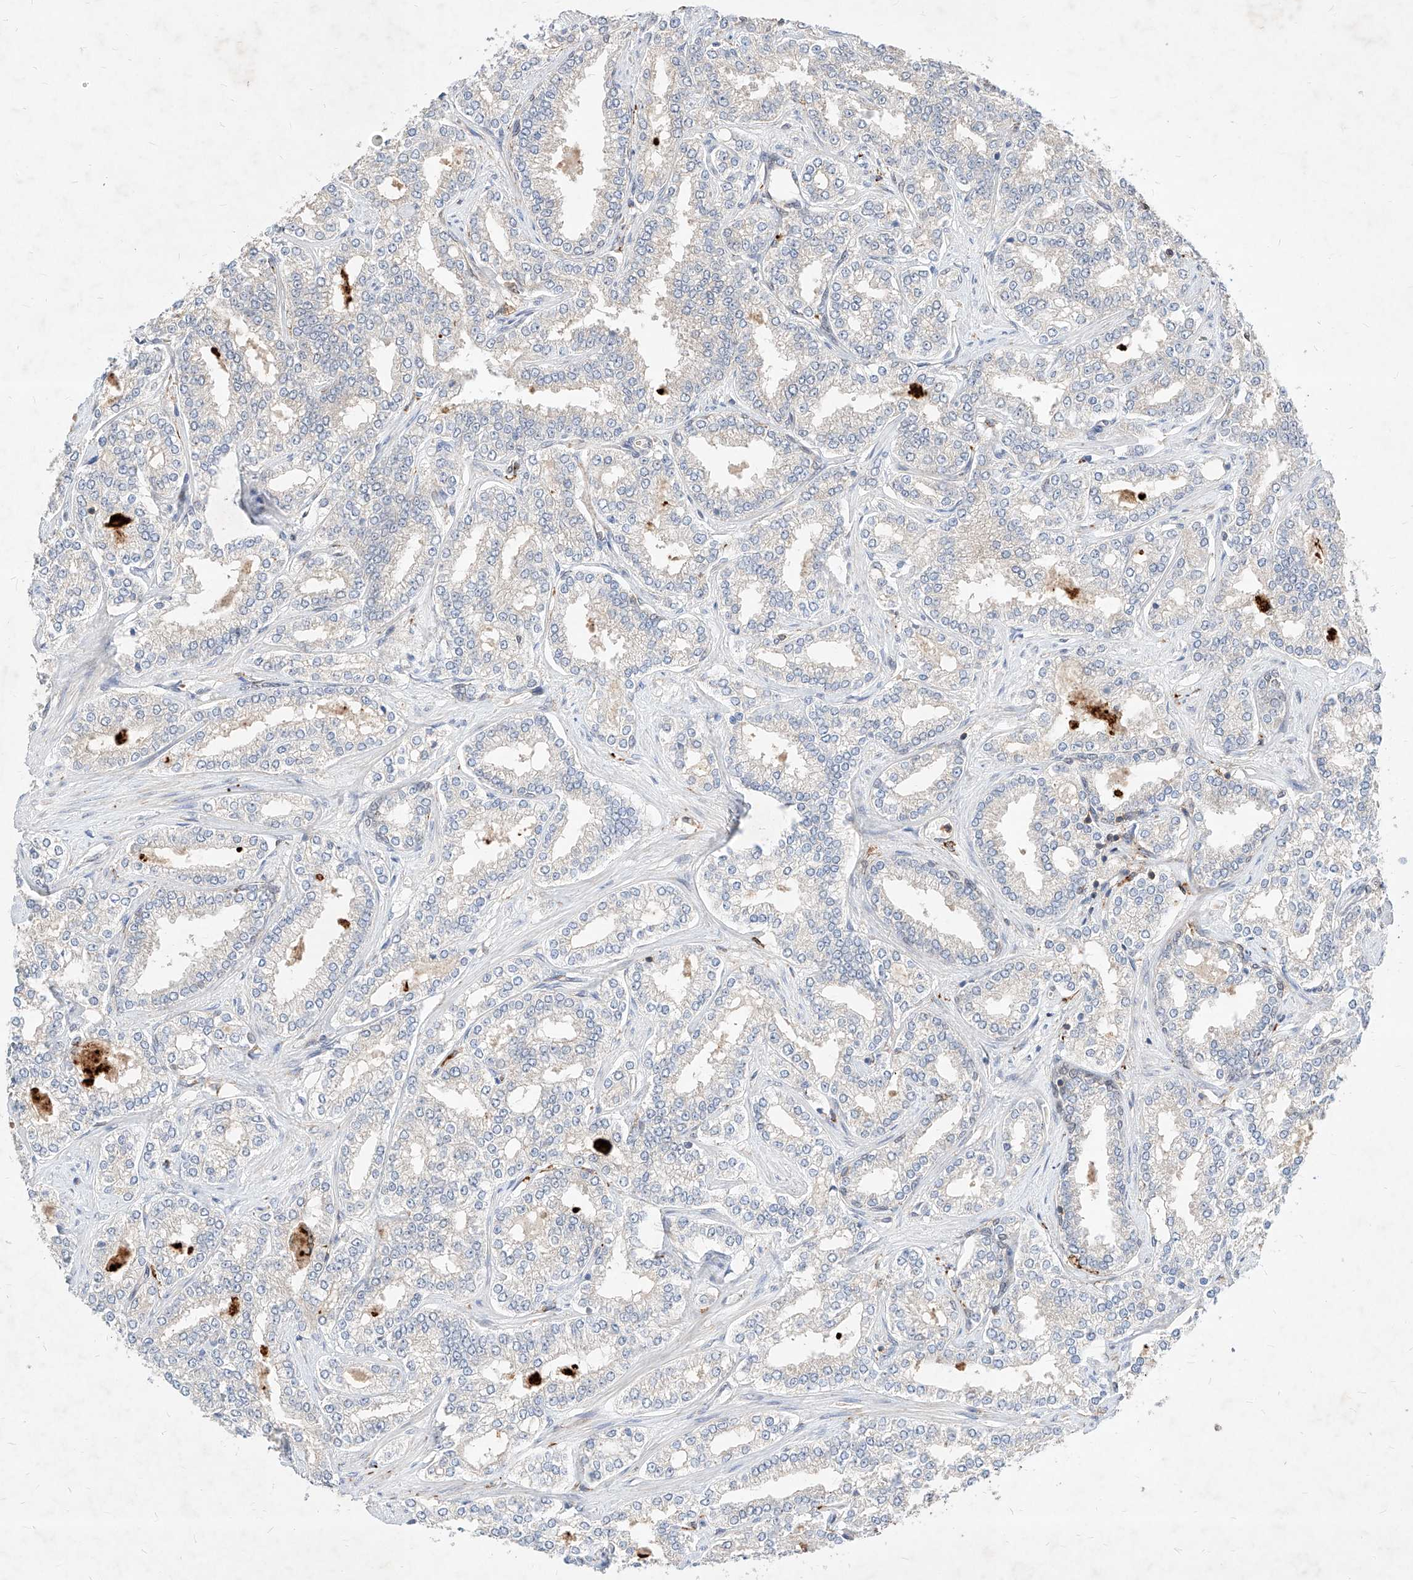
{"staining": {"intensity": "negative", "quantity": "none", "location": "none"}, "tissue": "prostate cancer", "cell_type": "Tumor cells", "image_type": "cancer", "snomed": [{"axis": "morphology", "description": "Normal tissue, NOS"}, {"axis": "morphology", "description": "Adenocarcinoma, High grade"}, {"axis": "topography", "description": "Prostate"}], "caption": "Micrograph shows no significant protein expression in tumor cells of adenocarcinoma (high-grade) (prostate).", "gene": "TSNAX", "patient": {"sex": "male", "age": 83}}